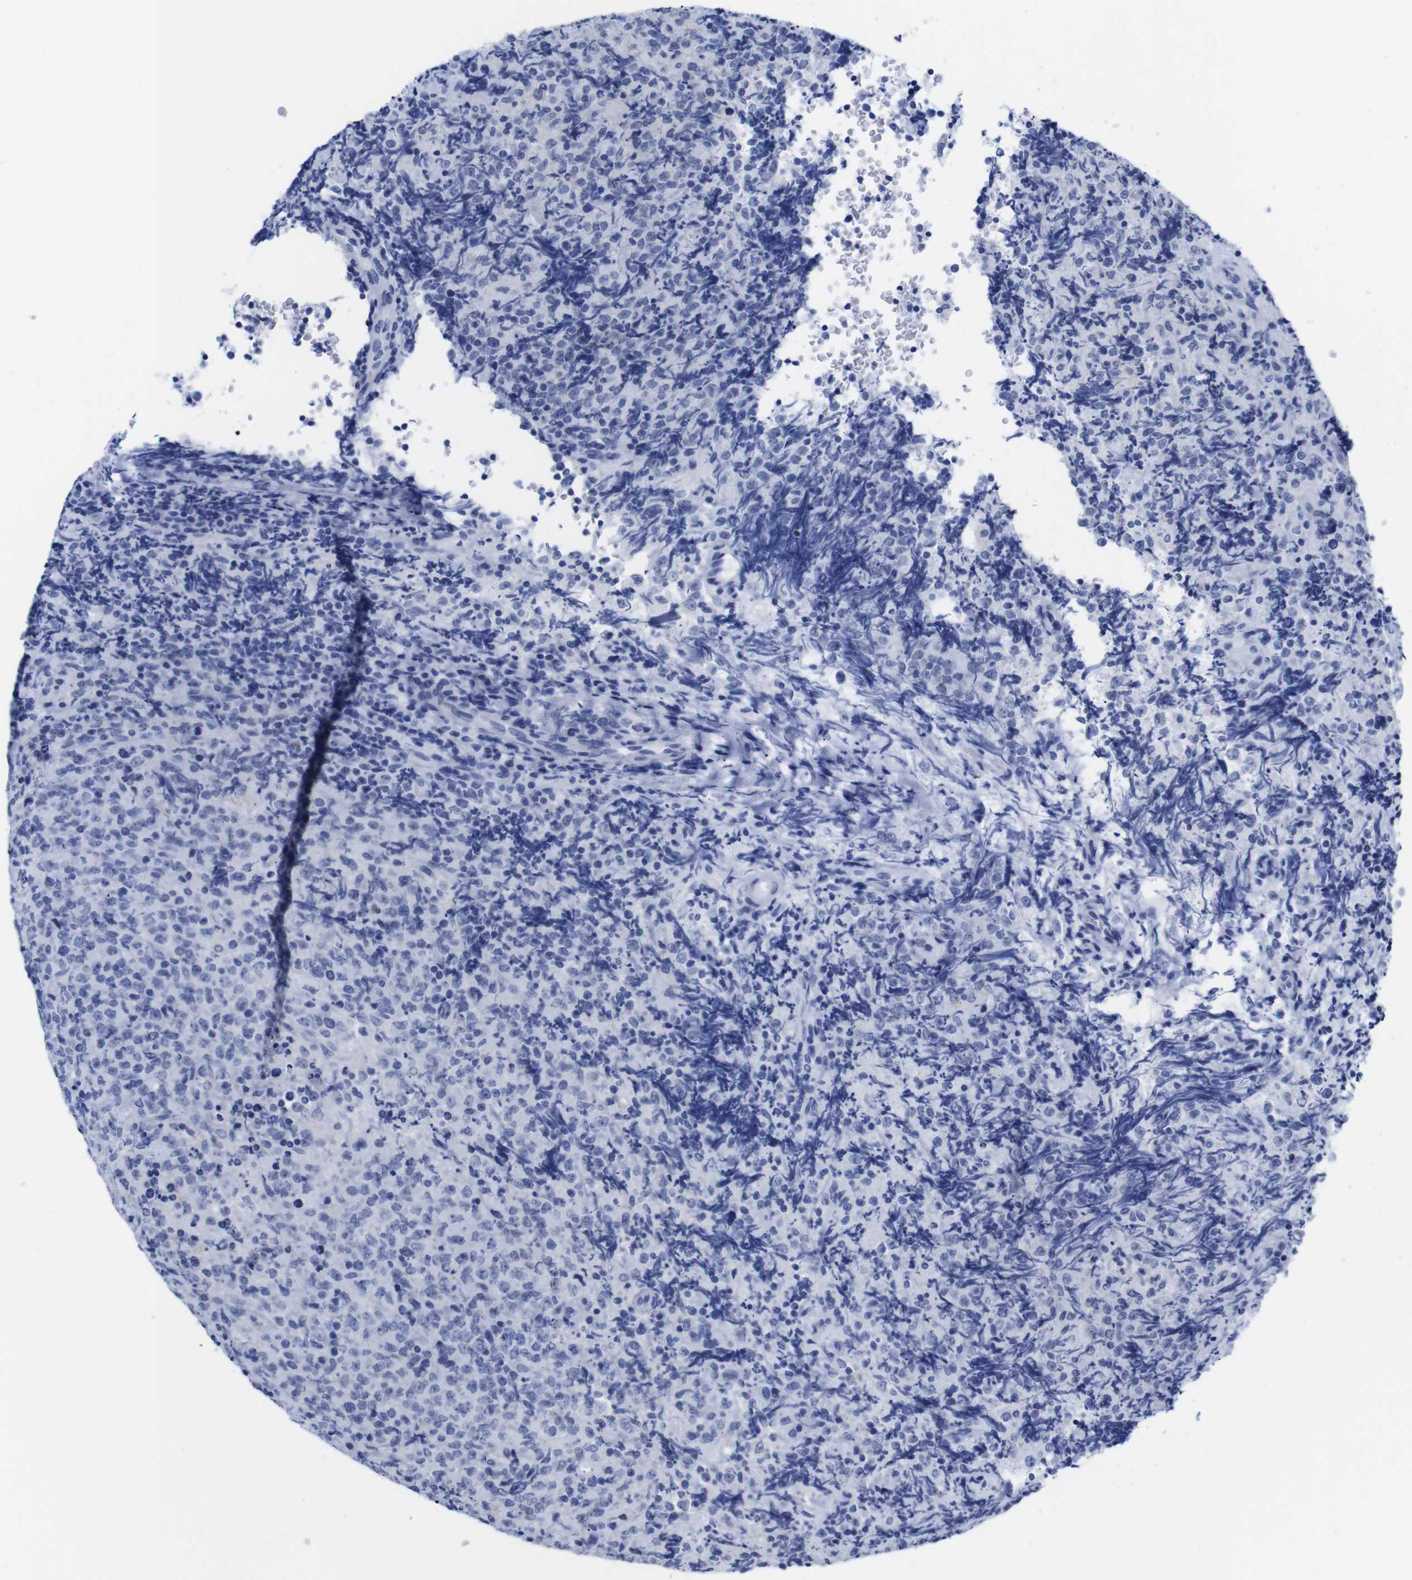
{"staining": {"intensity": "negative", "quantity": "none", "location": "none"}, "tissue": "lymphoma", "cell_type": "Tumor cells", "image_type": "cancer", "snomed": [{"axis": "morphology", "description": "Malignant lymphoma, non-Hodgkin's type, High grade"}, {"axis": "topography", "description": "Tonsil"}], "caption": "A high-resolution micrograph shows immunohistochemistry (IHC) staining of high-grade malignant lymphoma, non-Hodgkin's type, which reveals no significant expression in tumor cells. Nuclei are stained in blue.", "gene": "LRRC55", "patient": {"sex": "female", "age": 36}}